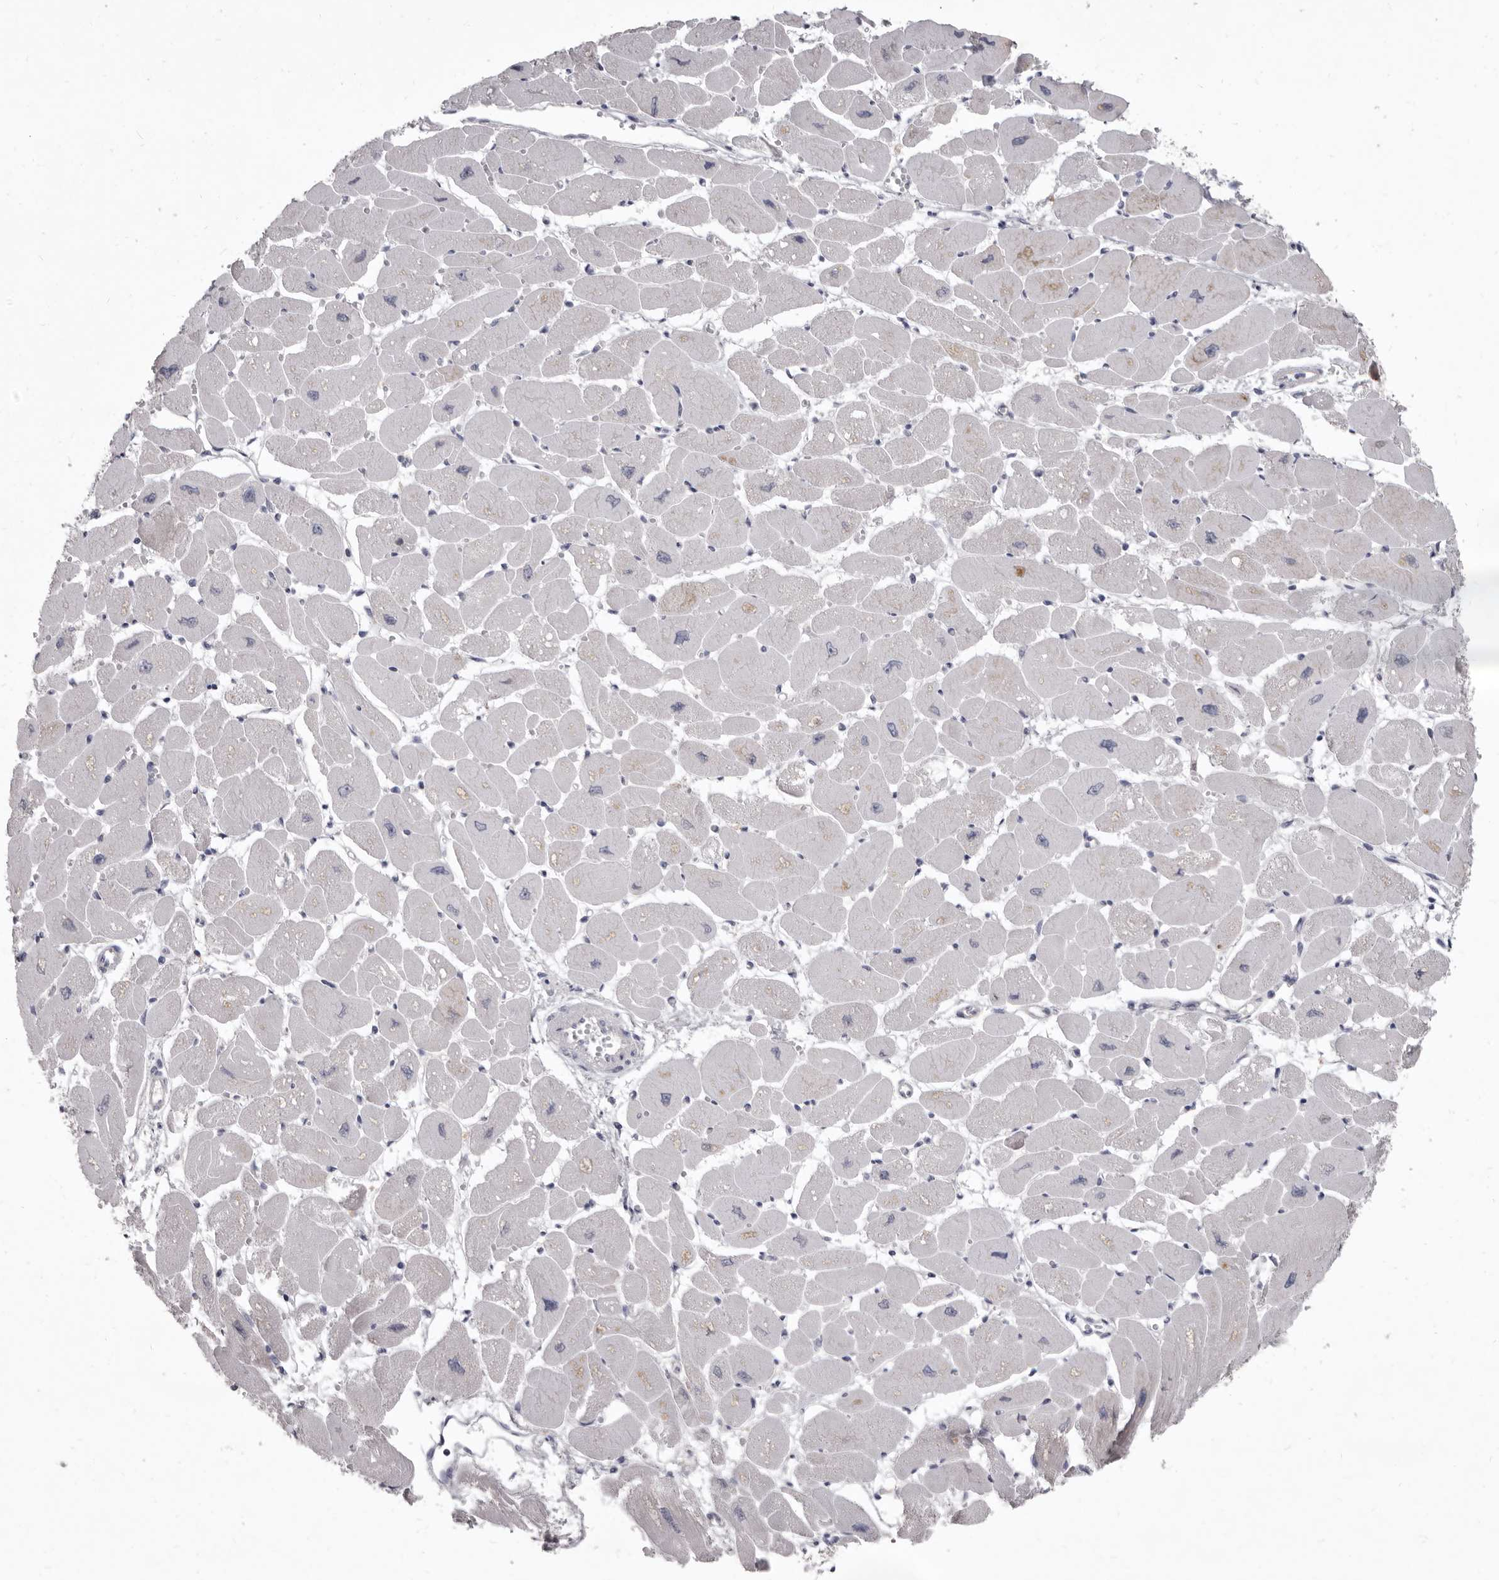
{"staining": {"intensity": "weak", "quantity": "<25%", "location": "cytoplasmic/membranous"}, "tissue": "heart muscle", "cell_type": "Cardiomyocytes", "image_type": "normal", "snomed": [{"axis": "morphology", "description": "Normal tissue, NOS"}, {"axis": "topography", "description": "Heart"}], "caption": "This micrograph is of benign heart muscle stained with immunohistochemistry to label a protein in brown with the nuclei are counter-stained blue. There is no expression in cardiomyocytes.", "gene": "GSK3B", "patient": {"sex": "female", "age": 54}}